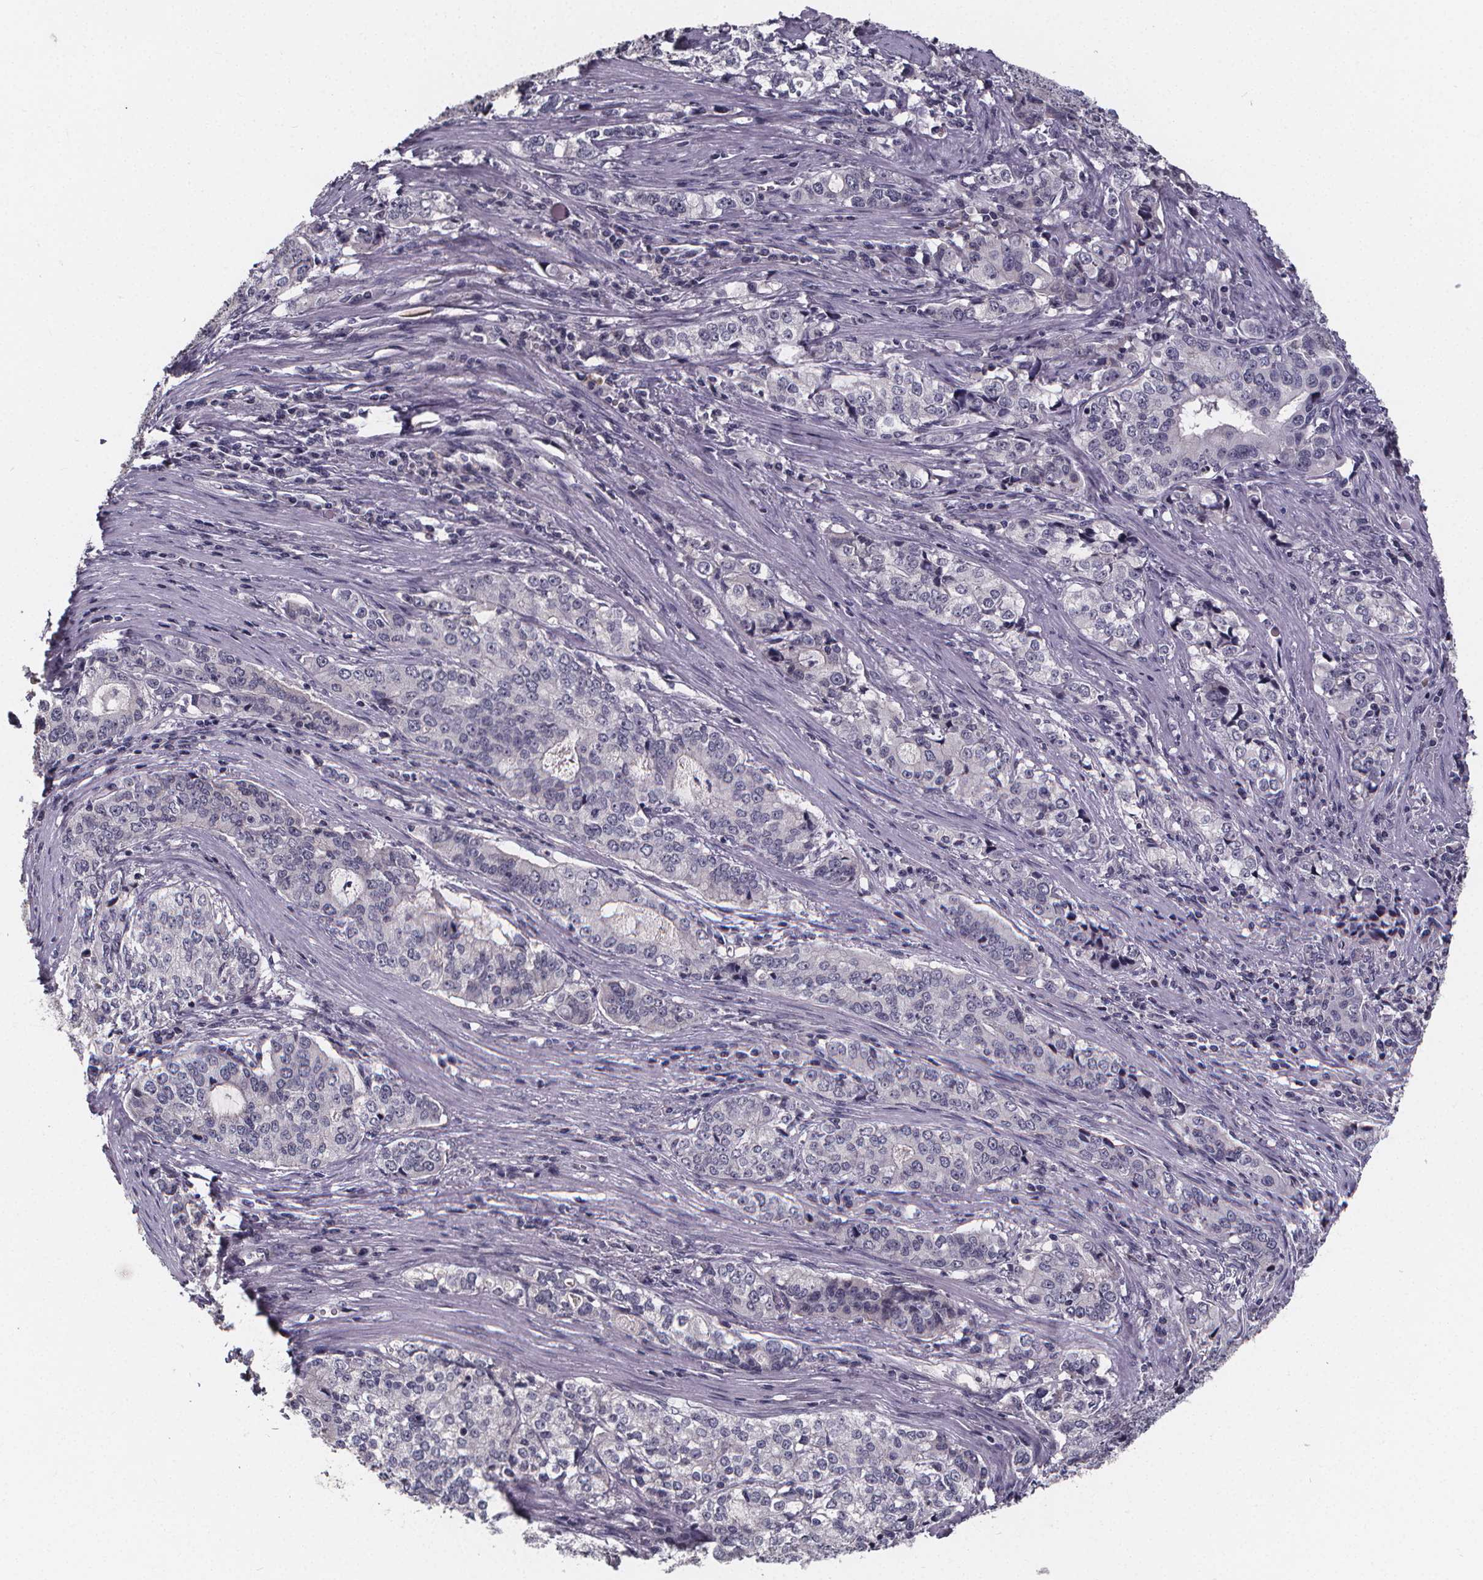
{"staining": {"intensity": "negative", "quantity": "none", "location": "none"}, "tissue": "stomach cancer", "cell_type": "Tumor cells", "image_type": "cancer", "snomed": [{"axis": "morphology", "description": "Adenocarcinoma, NOS"}, {"axis": "topography", "description": "Stomach, lower"}], "caption": "Immunohistochemistry photomicrograph of neoplastic tissue: human stomach adenocarcinoma stained with DAB (3,3'-diaminobenzidine) reveals no significant protein expression in tumor cells.", "gene": "AGT", "patient": {"sex": "female", "age": 72}}